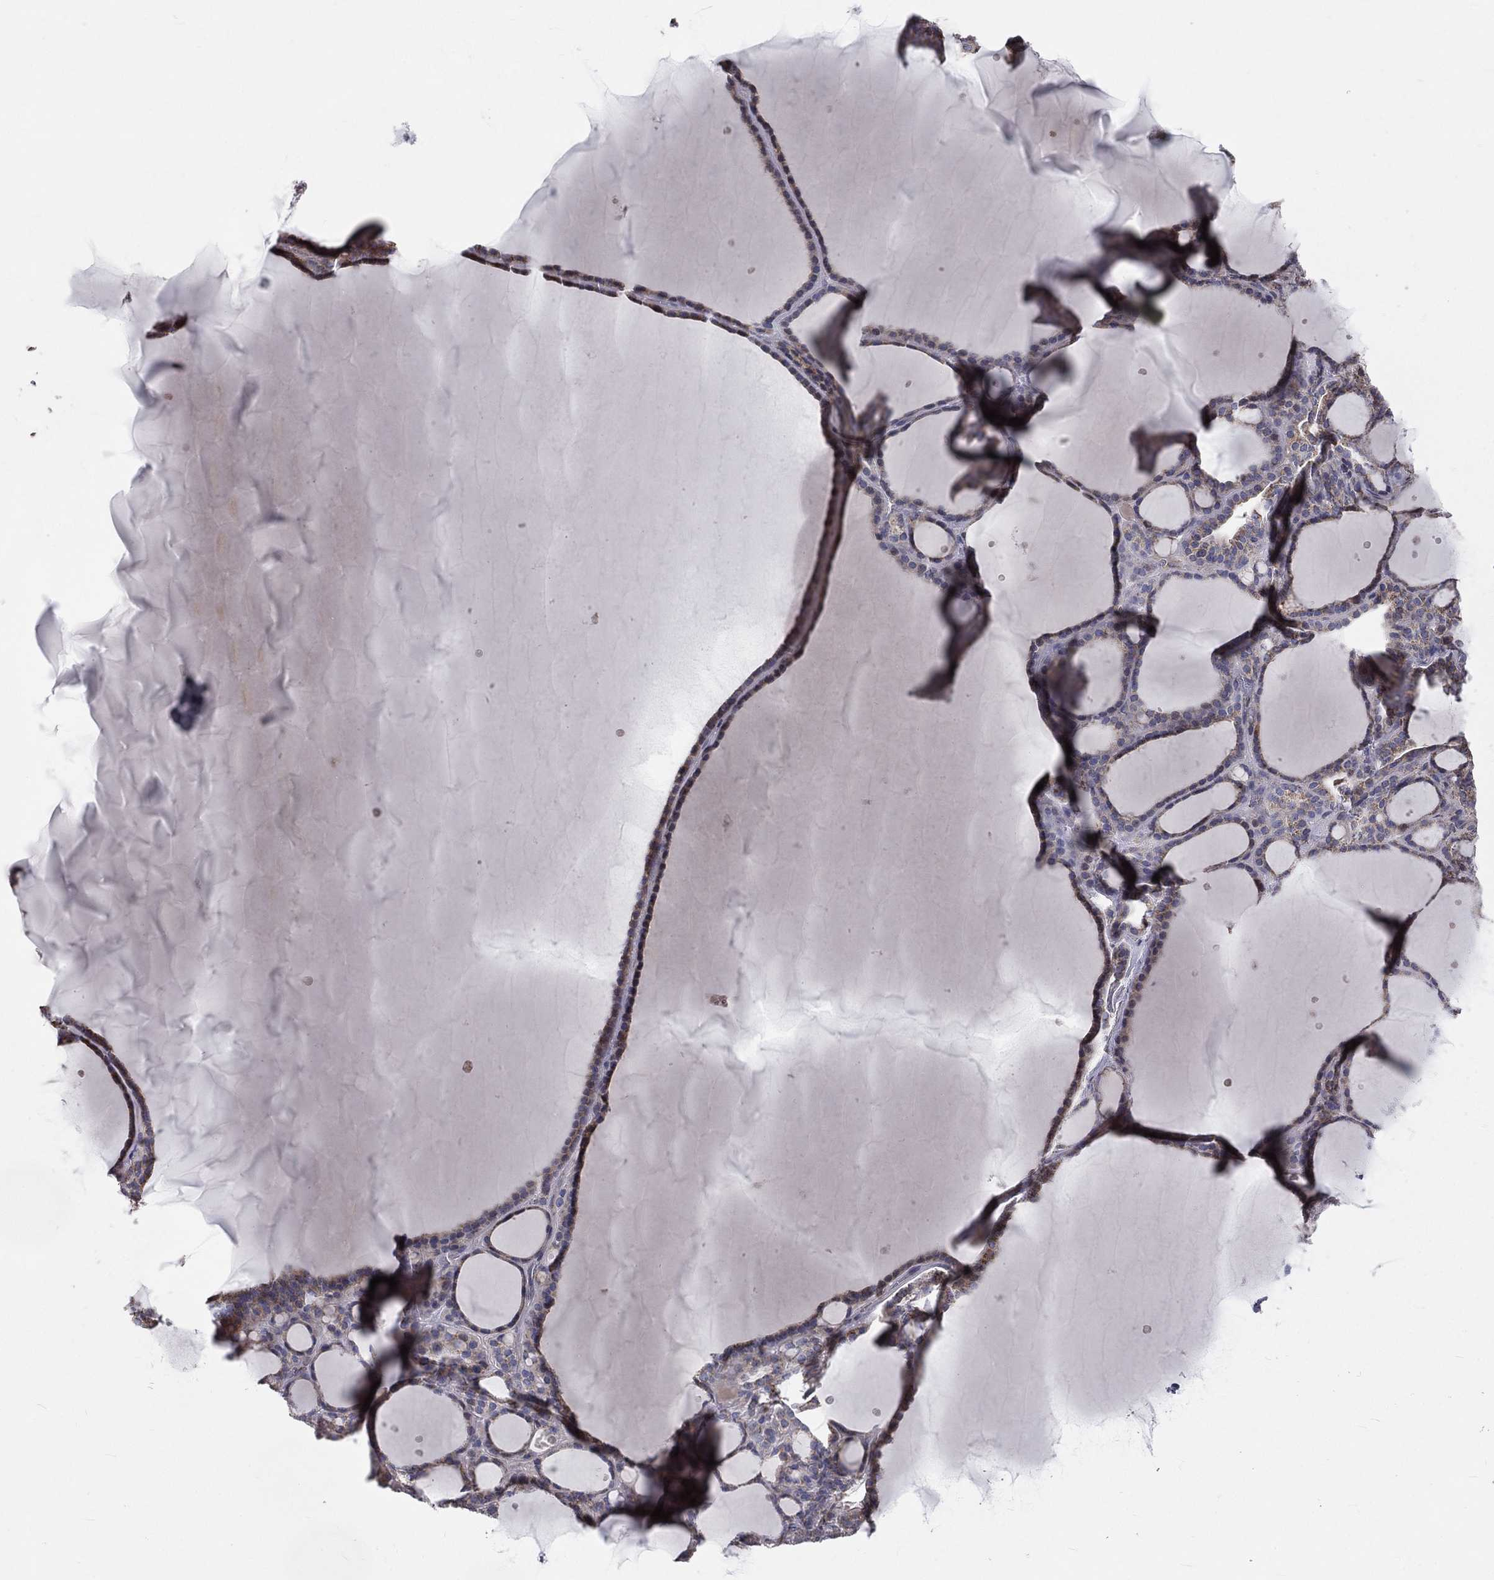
{"staining": {"intensity": "moderate", "quantity": "<25%", "location": "cytoplasmic/membranous"}, "tissue": "thyroid gland", "cell_type": "Glandular cells", "image_type": "normal", "snomed": [{"axis": "morphology", "description": "Normal tissue, NOS"}, {"axis": "topography", "description": "Thyroid gland"}], "caption": "Immunohistochemistry of normal human thyroid gland exhibits low levels of moderate cytoplasmic/membranous staining in about <25% of glandular cells.", "gene": "GPD1", "patient": {"sex": "male", "age": 63}}